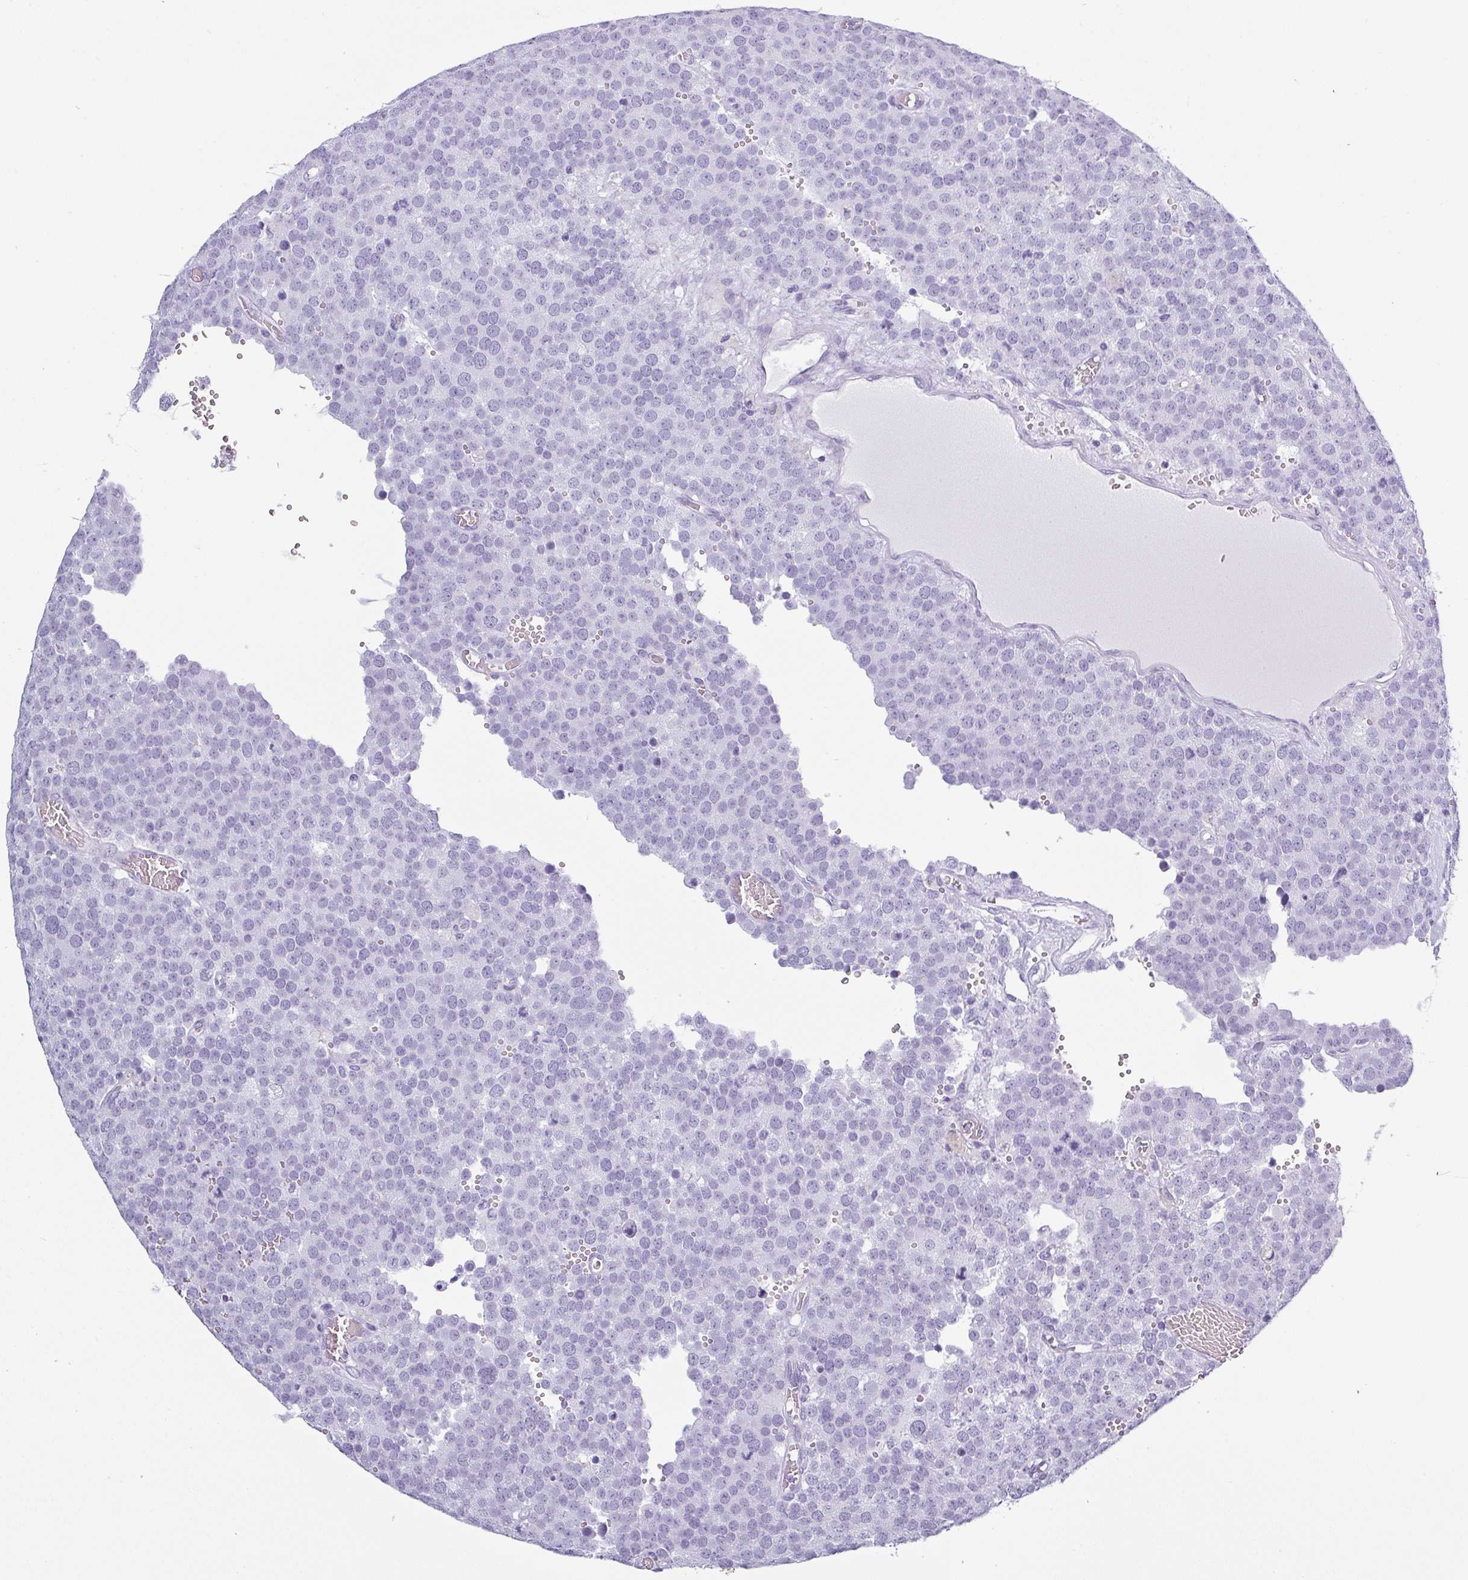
{"staining": {"intensity": "negative", "quantity": "none", "location": "none"}, "tissue": "testis cancer", "cell_type": "Tumor cells", "image_type": "cancer", "snomed": [{"axis": "morphology", "description": "Normal tissue, NOS"}, {"axis": "morphology", "description": "Seminoma, NOS"}, {"axis": "topography", "description": "Testis"}], "caption": "Tumor cells show no significant protein staining in testis cancer (seminoma).", "gene": "CRYBB2", "patient": {"sex": "male", "age": 71}}